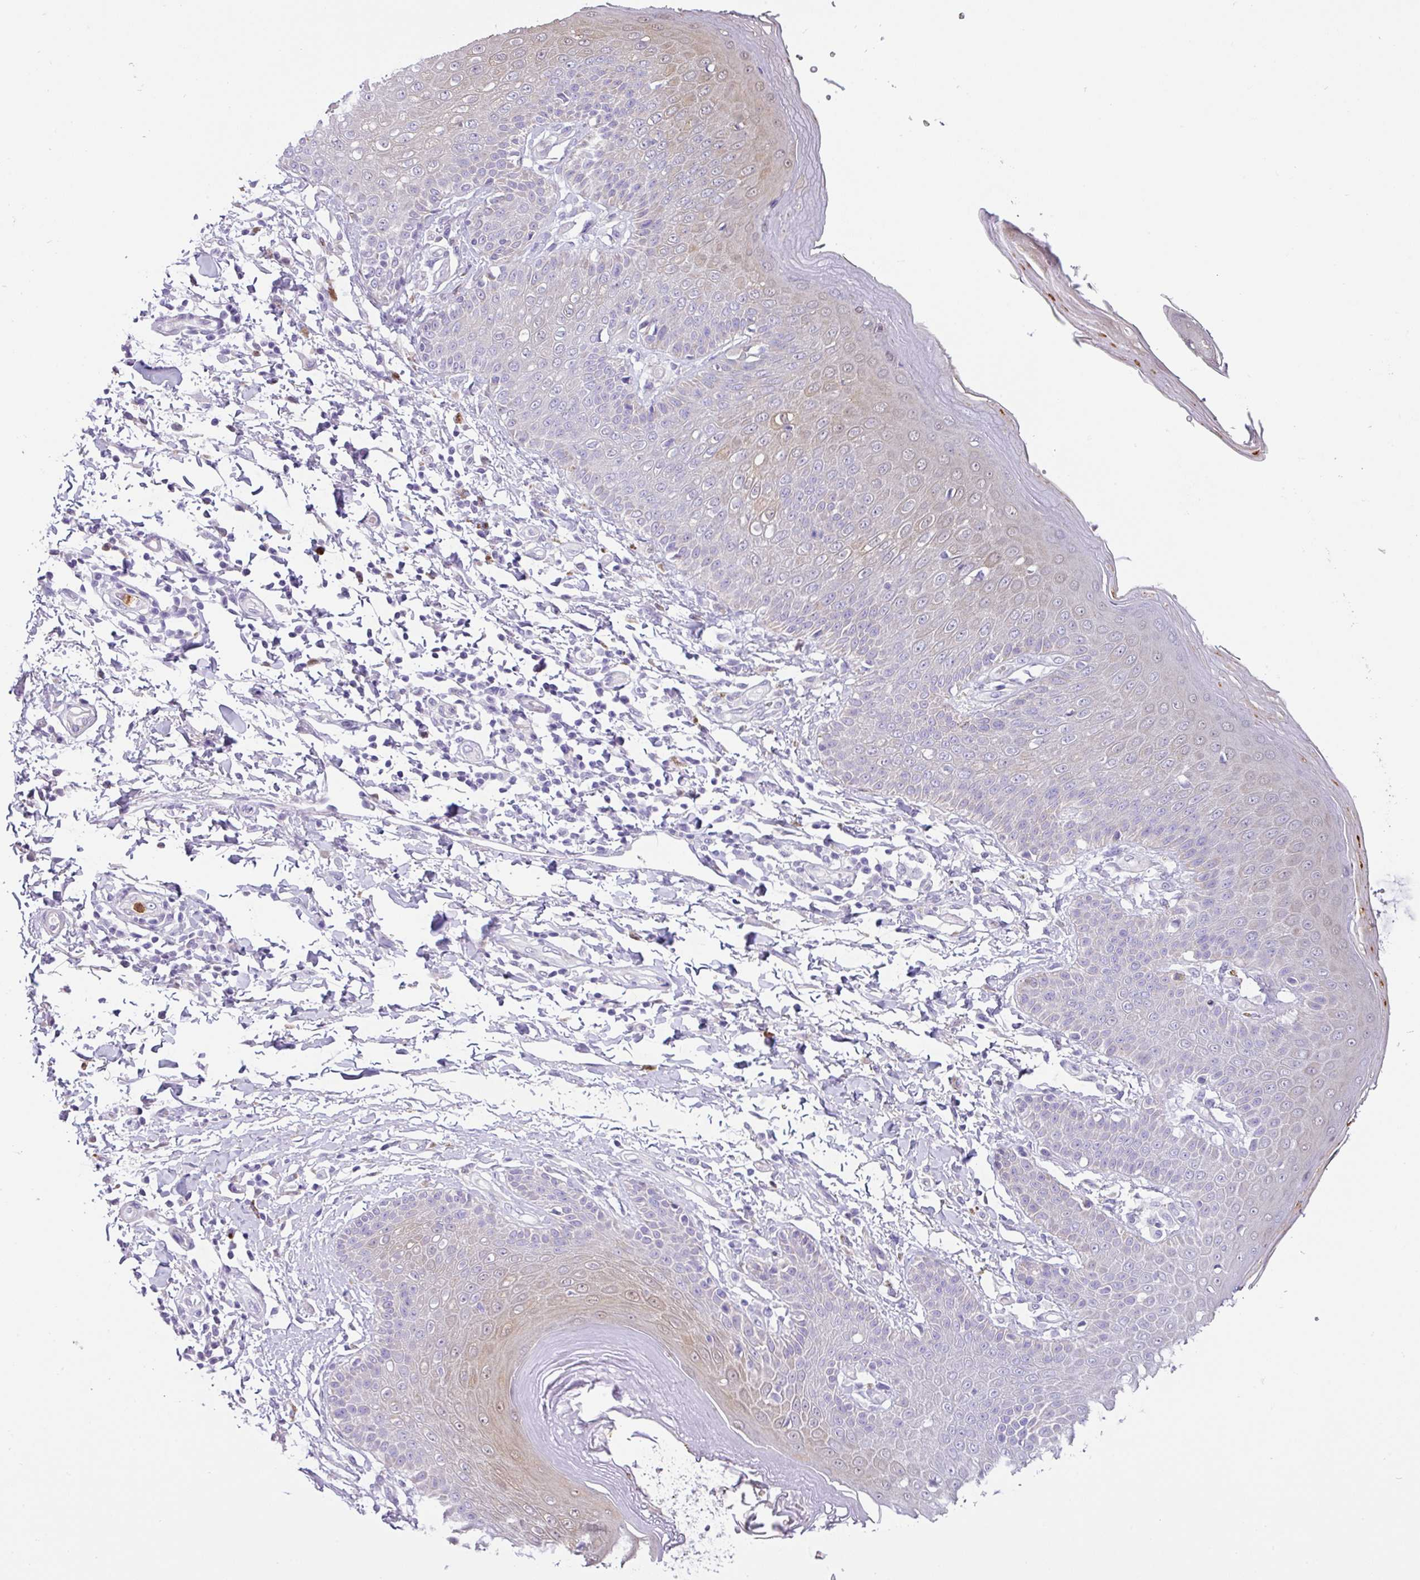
{"staining": {"intensity": "moderate", "quantity": "<25%", "location": "cytoplasmic/membranous,nuclear"}, "tissue": "skin", "cell_type": "Epidermal cells", "image_type": "normal", "snomed": [{"axis": "morphology", "description": "Normal tissue, NOS"}, {"axis": "topography", "description": "Peripheral nerve tissue"}], "caption": "Immunohistochemistry (IHC) image of unremarkable skin: skin stained using immunohistochemistry exhibits low levels of moderate protein expression localized specifically in the cytoplasmic/membranous,nuclear of epidermal cells, appearing as a cytoplasmic/membranous,nuclear brown color.", "gene": "SH2D3C", "patient": {"sex": "male", "age": 51}}